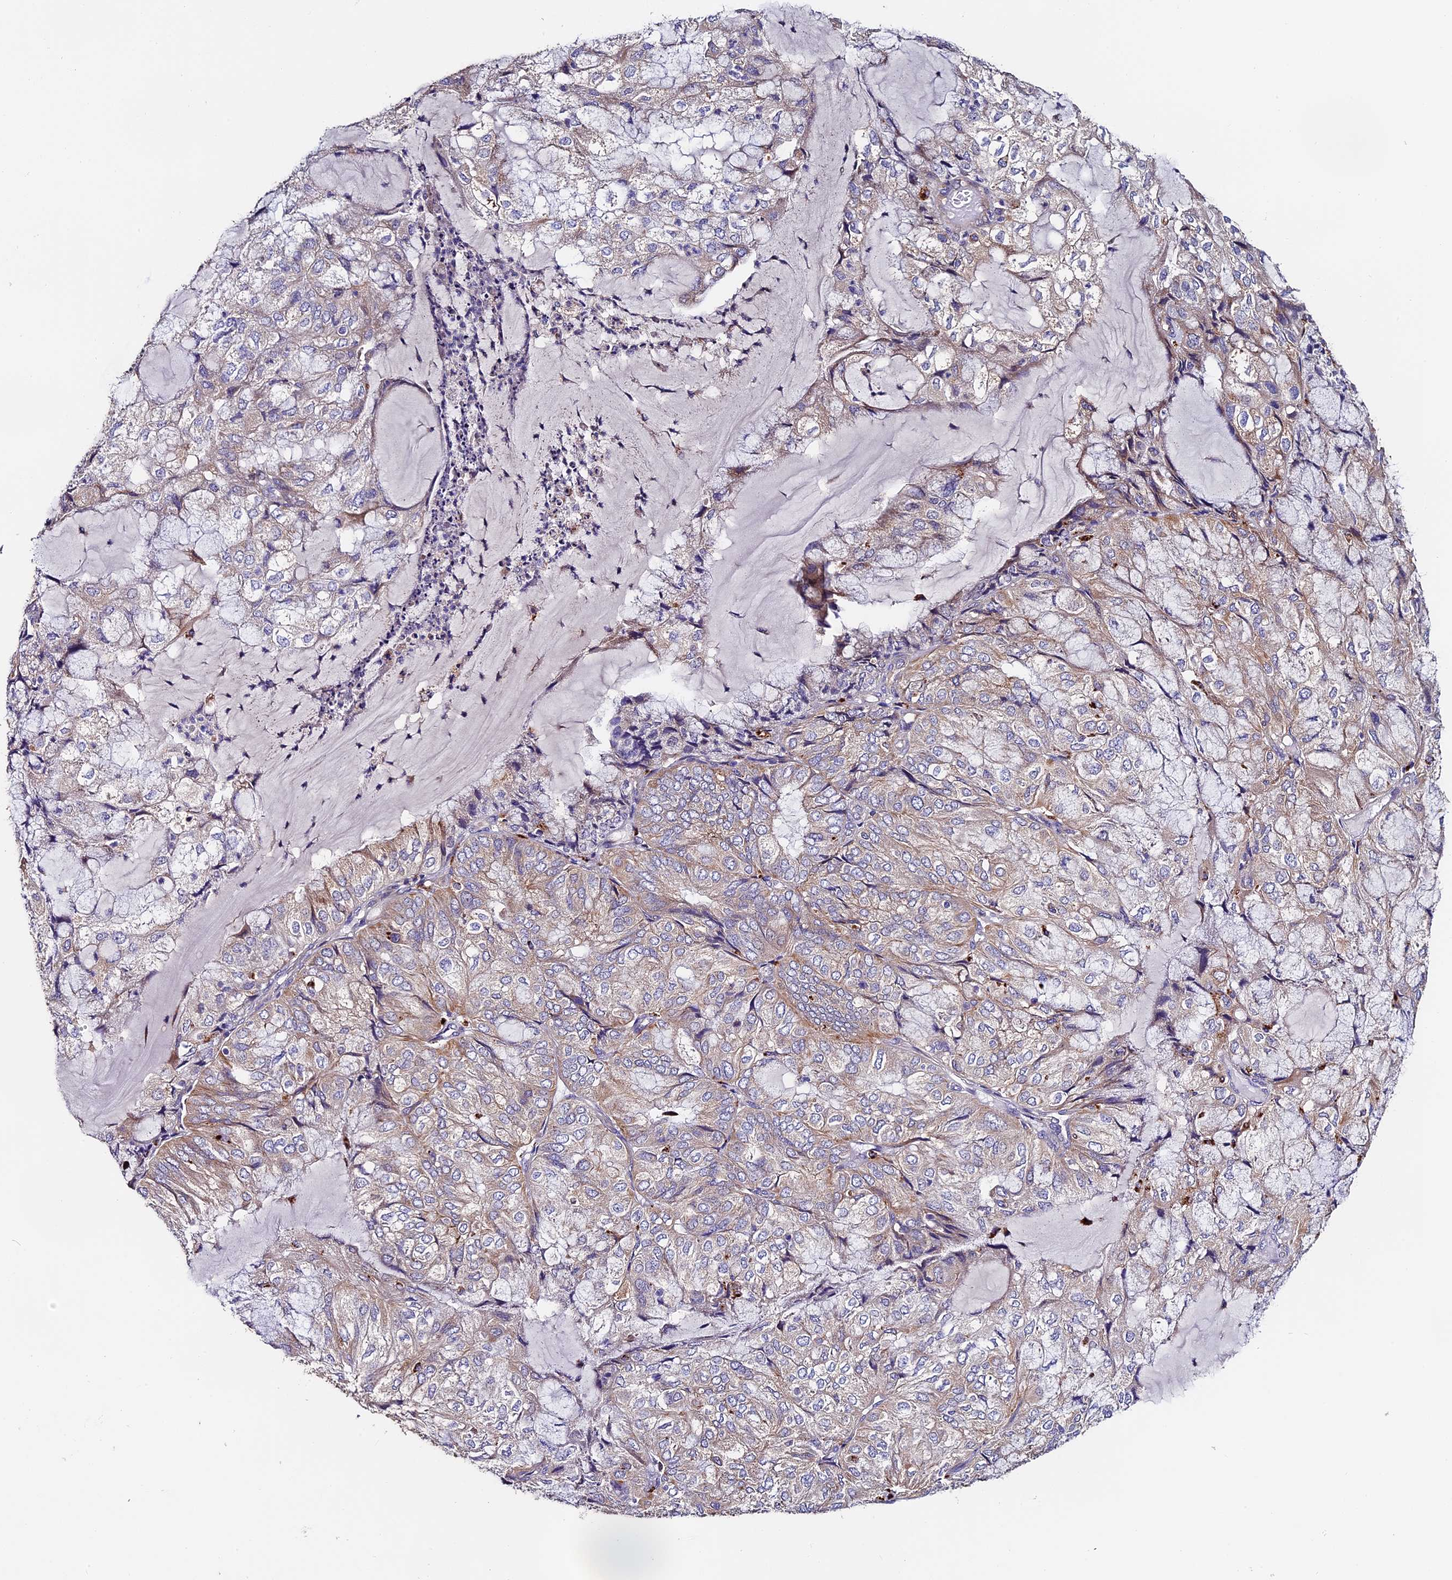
{"staining": {"intensity": "weak", "quantity": "25%-75%", "location": "cytoplasmic/membranous"}, "tissue": "endometrial cancer", "cell_type": "Tumor cells", "image_type": "cancer", "snomed": [{"axis": "morphology", "description": "Adenocarcinoma, NOS"}, {"axis": "topography", "description": "Endometrium"}], "caption": "Adenocarcinoma (endometrial) stained for a protein (brown) displays weak cytoplasmic/membranous positive staining in approximately 25%-75% of tumor cells.", "gene": "CLN5", "patient": {"sex": "female", "age": 81}}